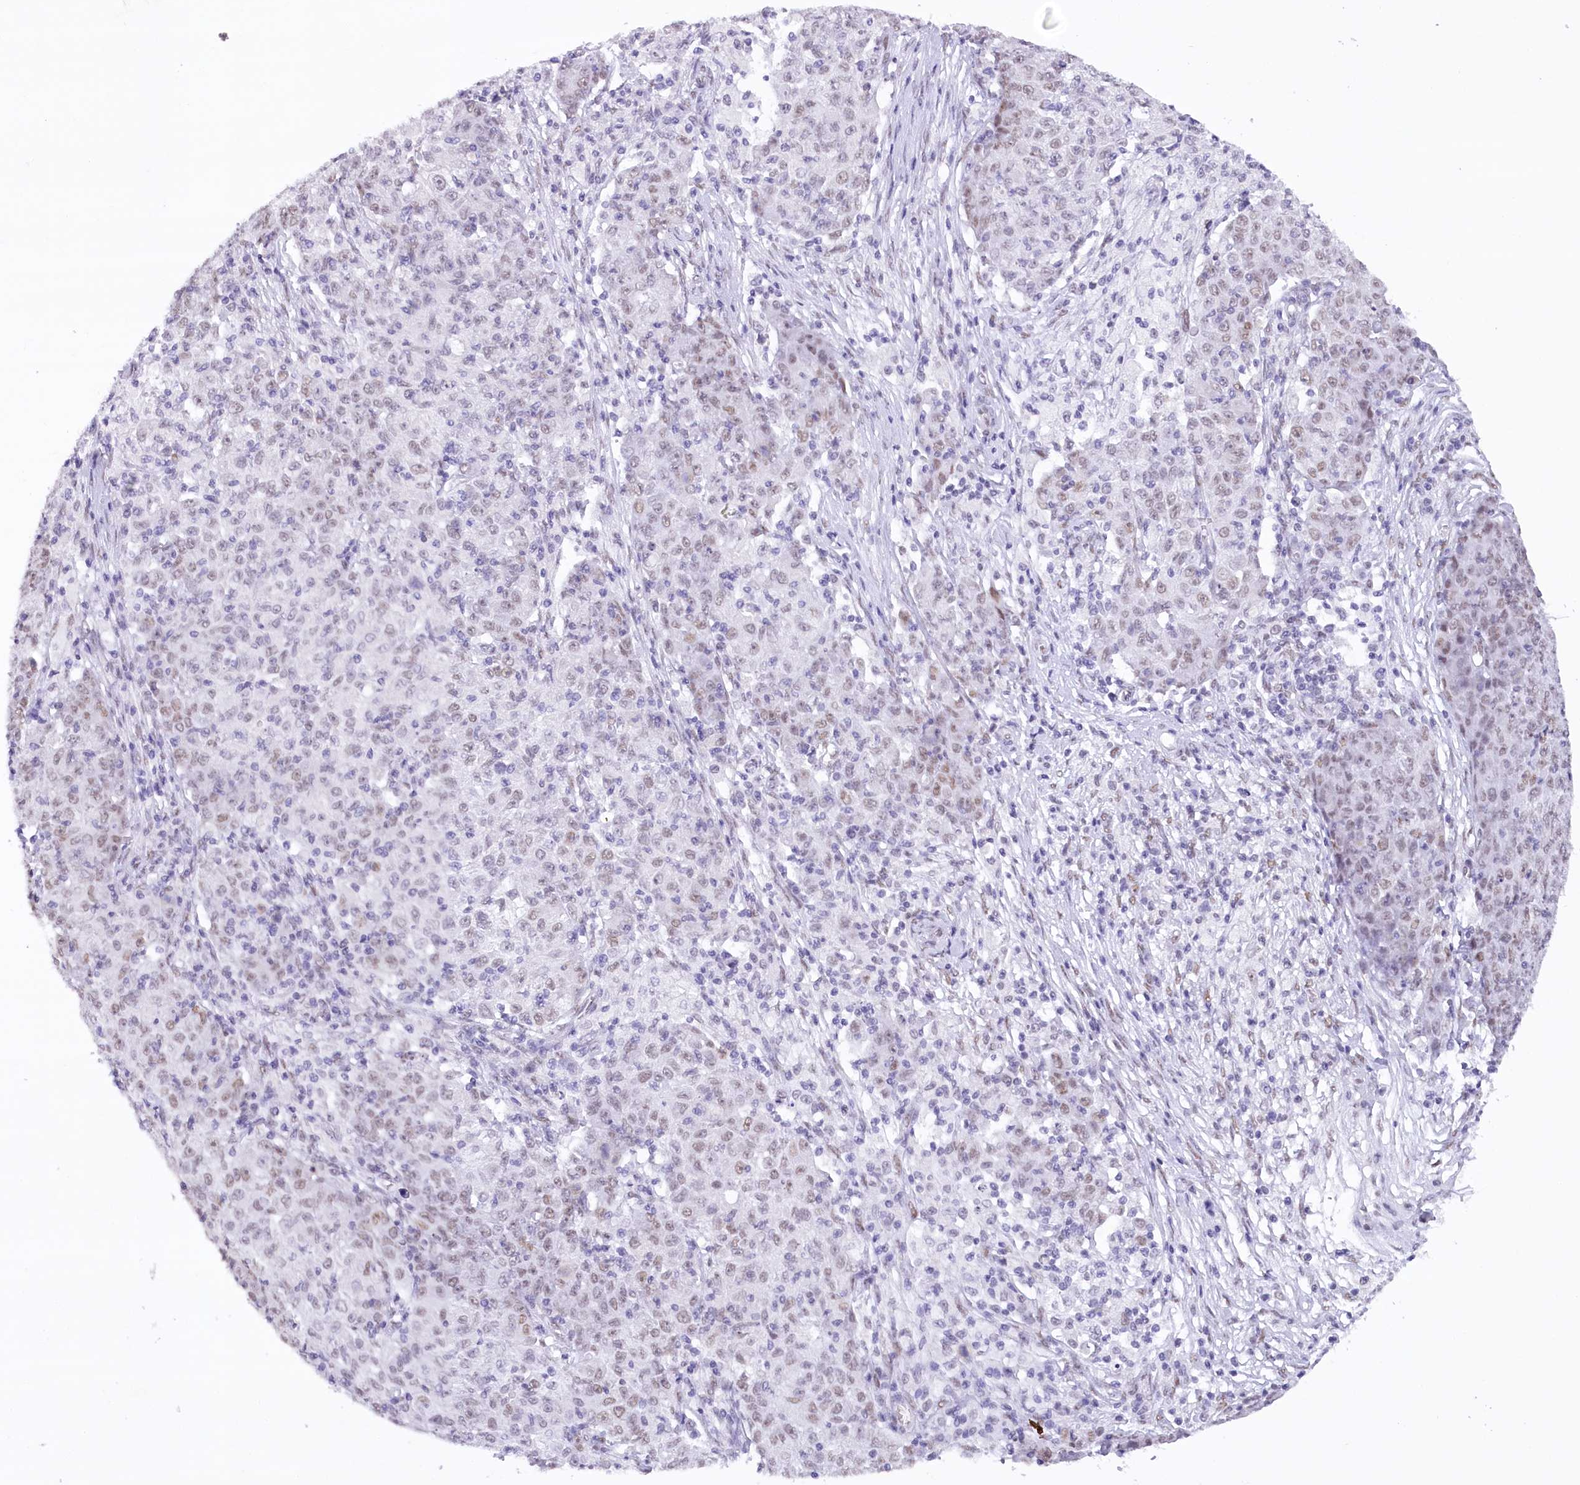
{"staining": {"intensity": "weak", "quantity": "25%-75%", "location": "nuclear"}, "tissue": "ovarian cancer", "cell_type": "Tumor cells", "image_type": "cancer", "snomed": [{"axis": "morphology", "description": "Carcinoma, endometroid"}, {"axis": "topography", "description": "Ovary"}], "caption": "The micrograph shows staining of ovarian cancer, revealing weak nuclear protein expression (brown color) within tumor cells.", "gene": "HNRNPA0", "patient": {"sex": "female", "age": 42}}